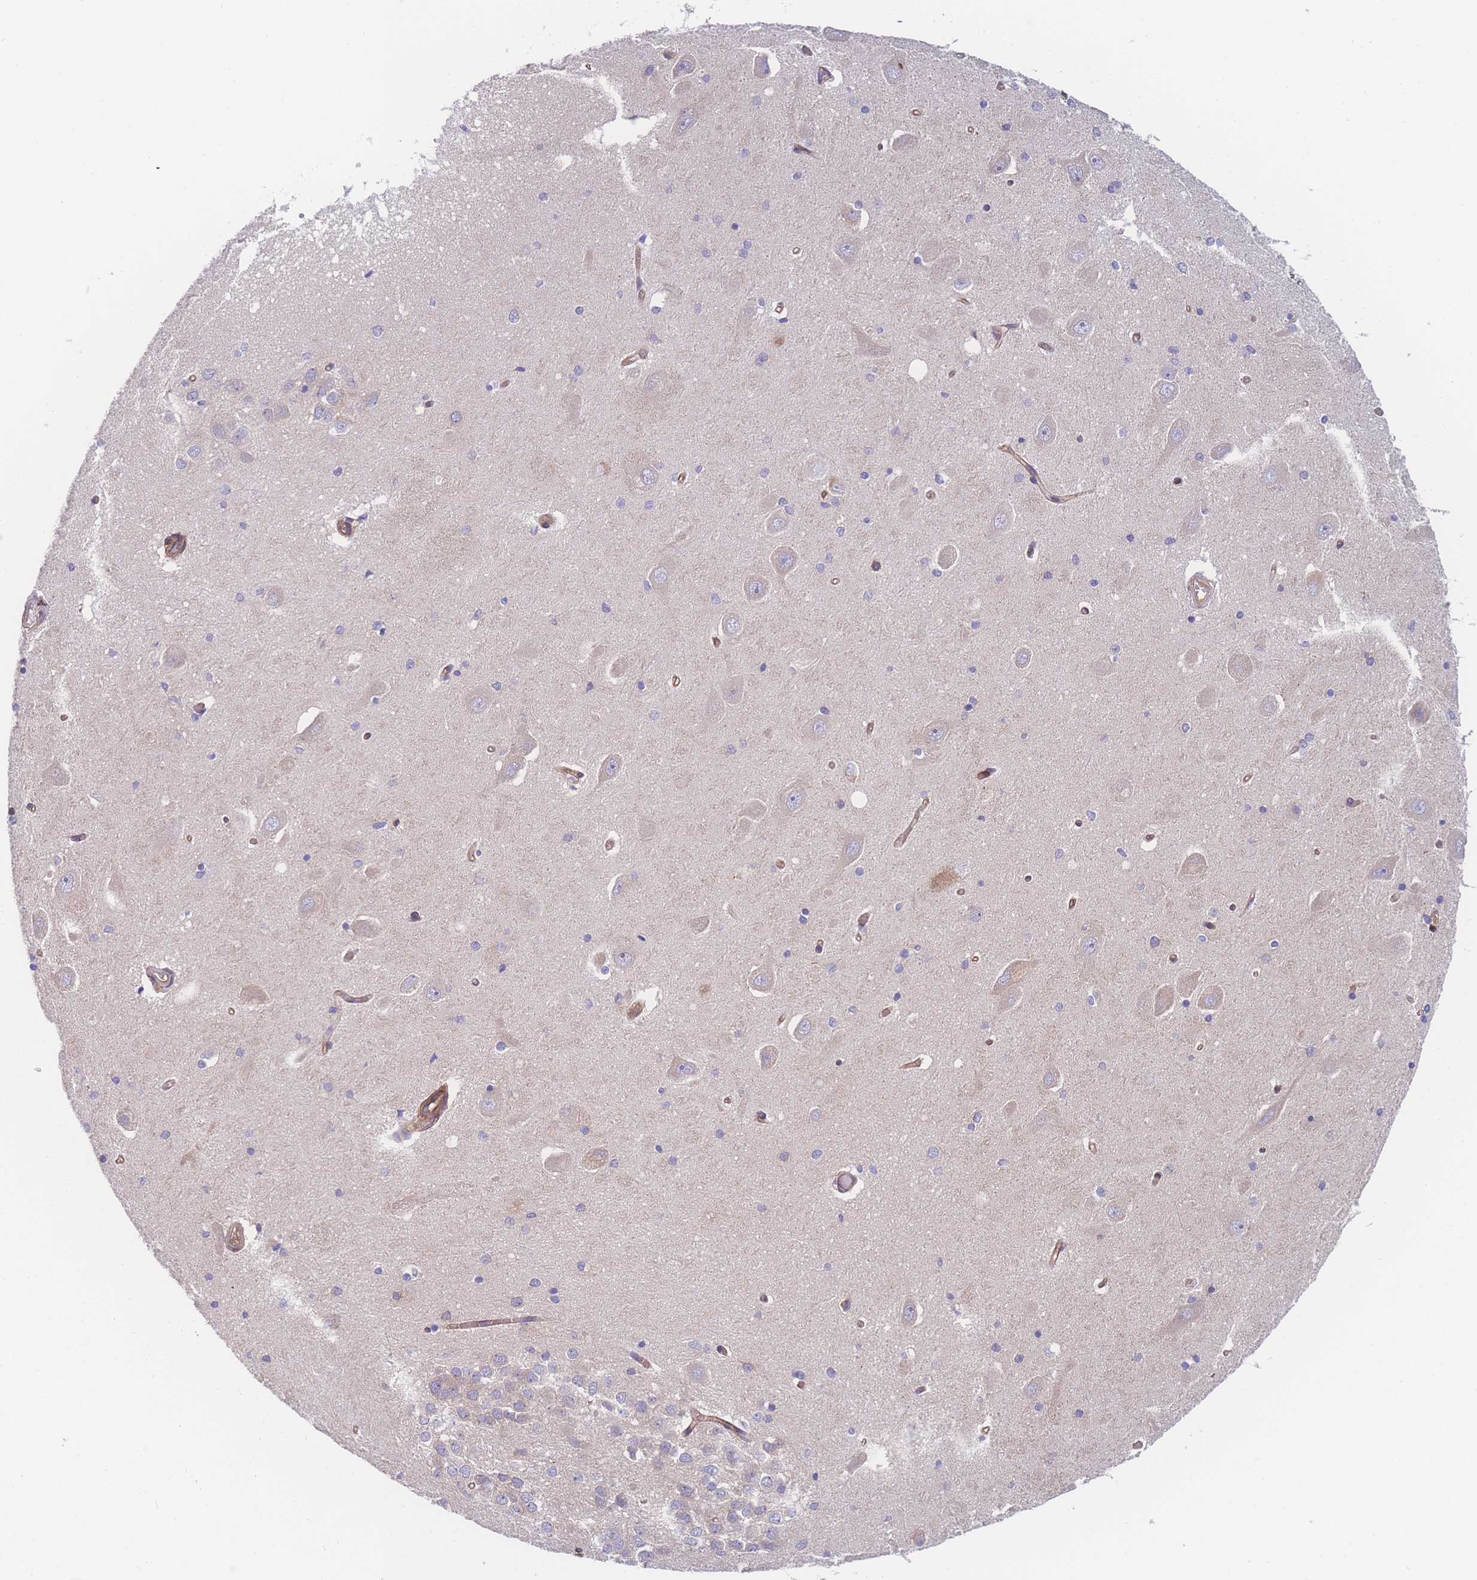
{"staining": {"intensity": "negative", "quantity": "none", "location": "none"}, "tissue": "hippocampus", "cell_type": "Glial cells", "image_type": "normal", "snomed": [{"axis": "morphology", "description": "Normal tissue, NOS"}, {"axis": "topography", "description": "Hippocampus"}], "caption": "A histopathology image of hippocampus stained for a protein reveals no brown staining in glial cells. Brightfield microscopy of immunohistochemistry (IHC) stained with DAB (3,3'-diaminobenzidine) (brown) and hematoxylin (blue), captured at high magnification.", "gene": "CFAP97", "patient": {"sex": "male", "age": 45}}